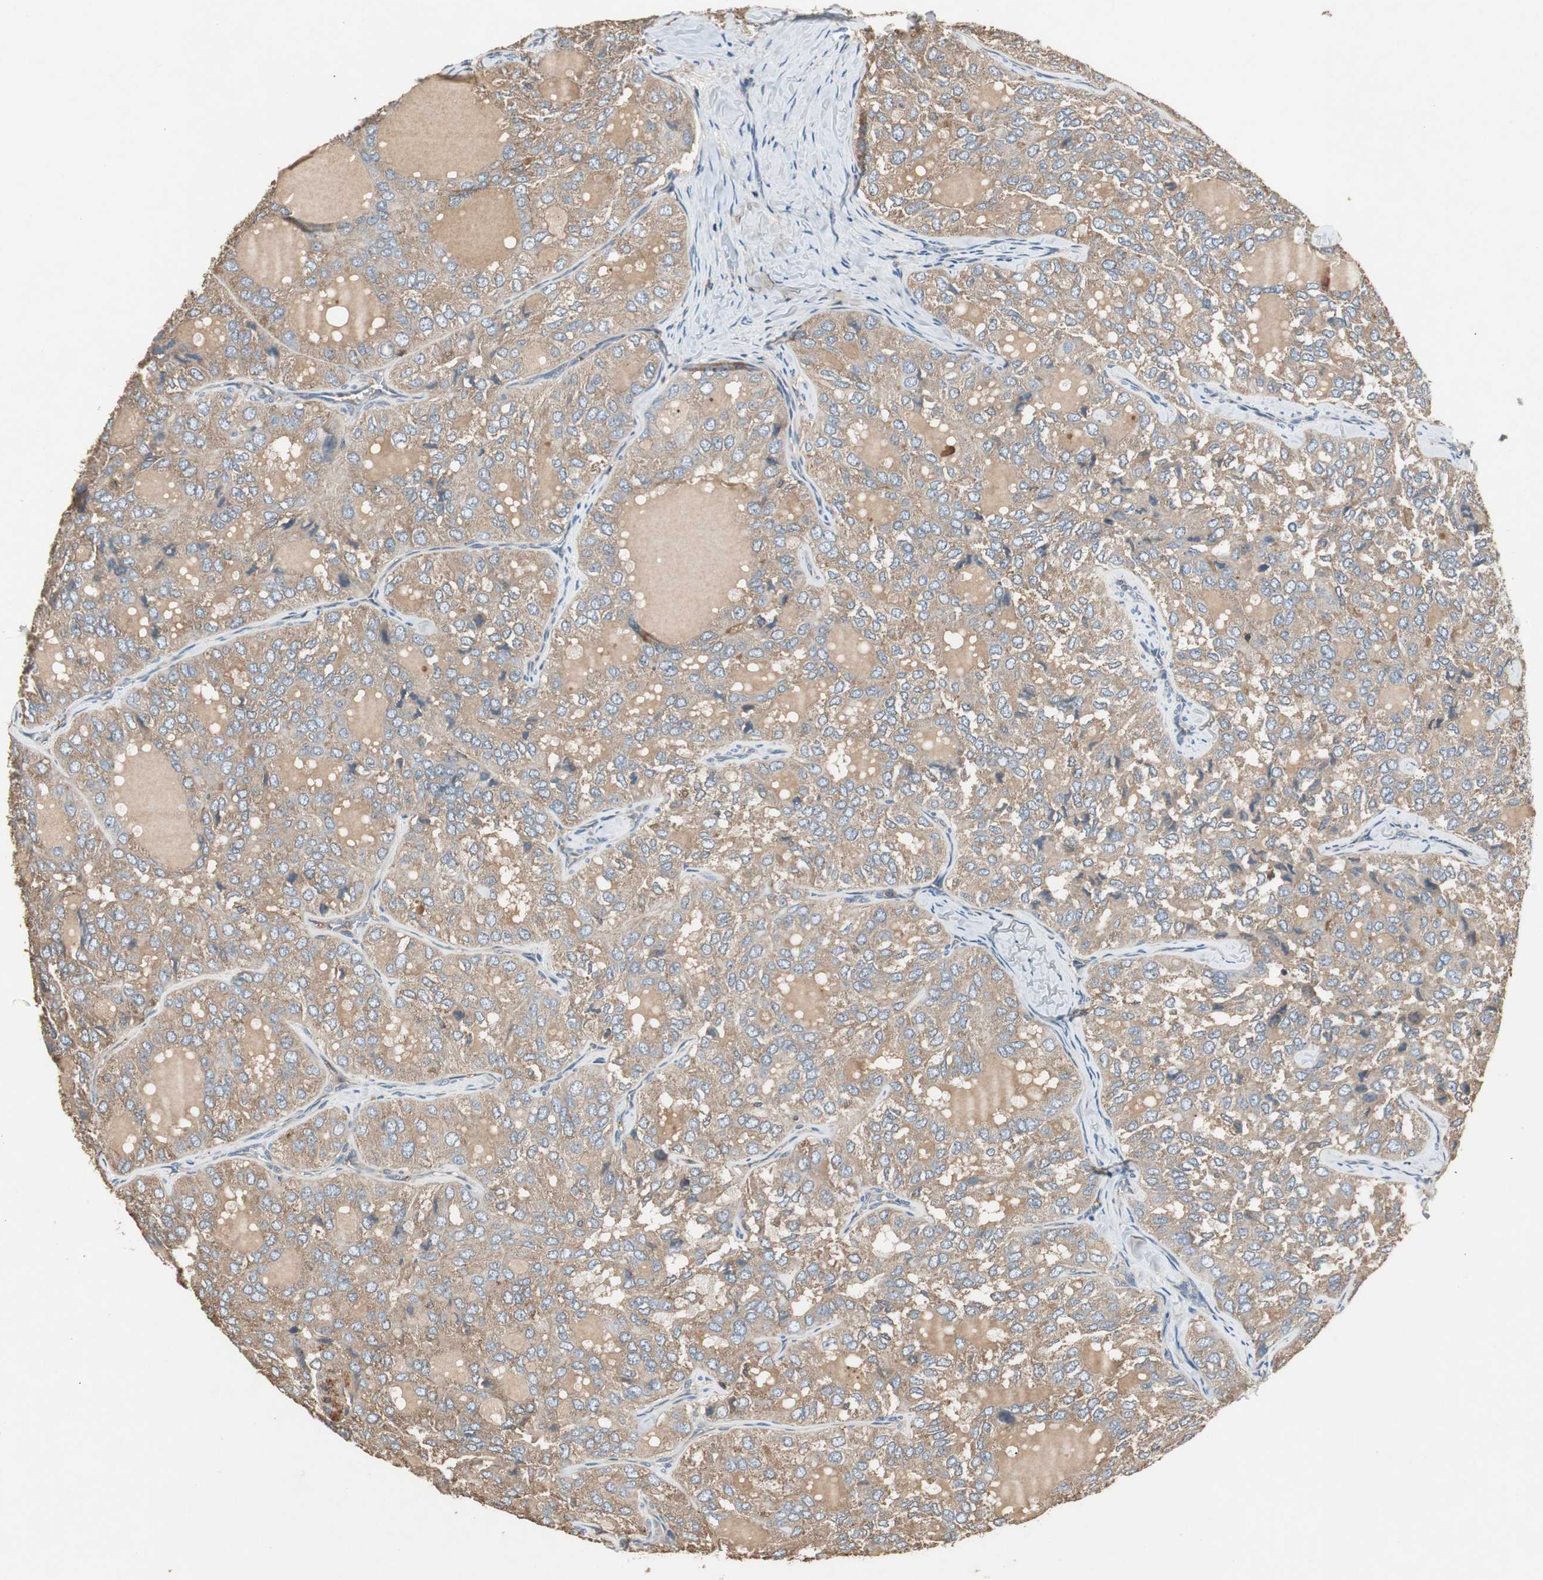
{"staining": {"intensity": "moderate", "quantity": ">75%", "location": "cytoplasmic/membranous"}, "tissue": "thyroid cancer", "cell_type": "Tumor cells", "image_type": "cancer", "snomed": [{"axis": "morphology", "description": "Follicular adenoma carcinoma, NOS"}, {"axis": "topography", "description": "Thyroid gland"}], "caption": "Thyroid cancer (follicular adenoma carcinoma) stained with a brown dye reveals moderate cytoplasmic/membranous positive expression in about >75% of tumor cells.", "gene": "TNFRSF14", "patient": {"sex": "male", "age": 75}}